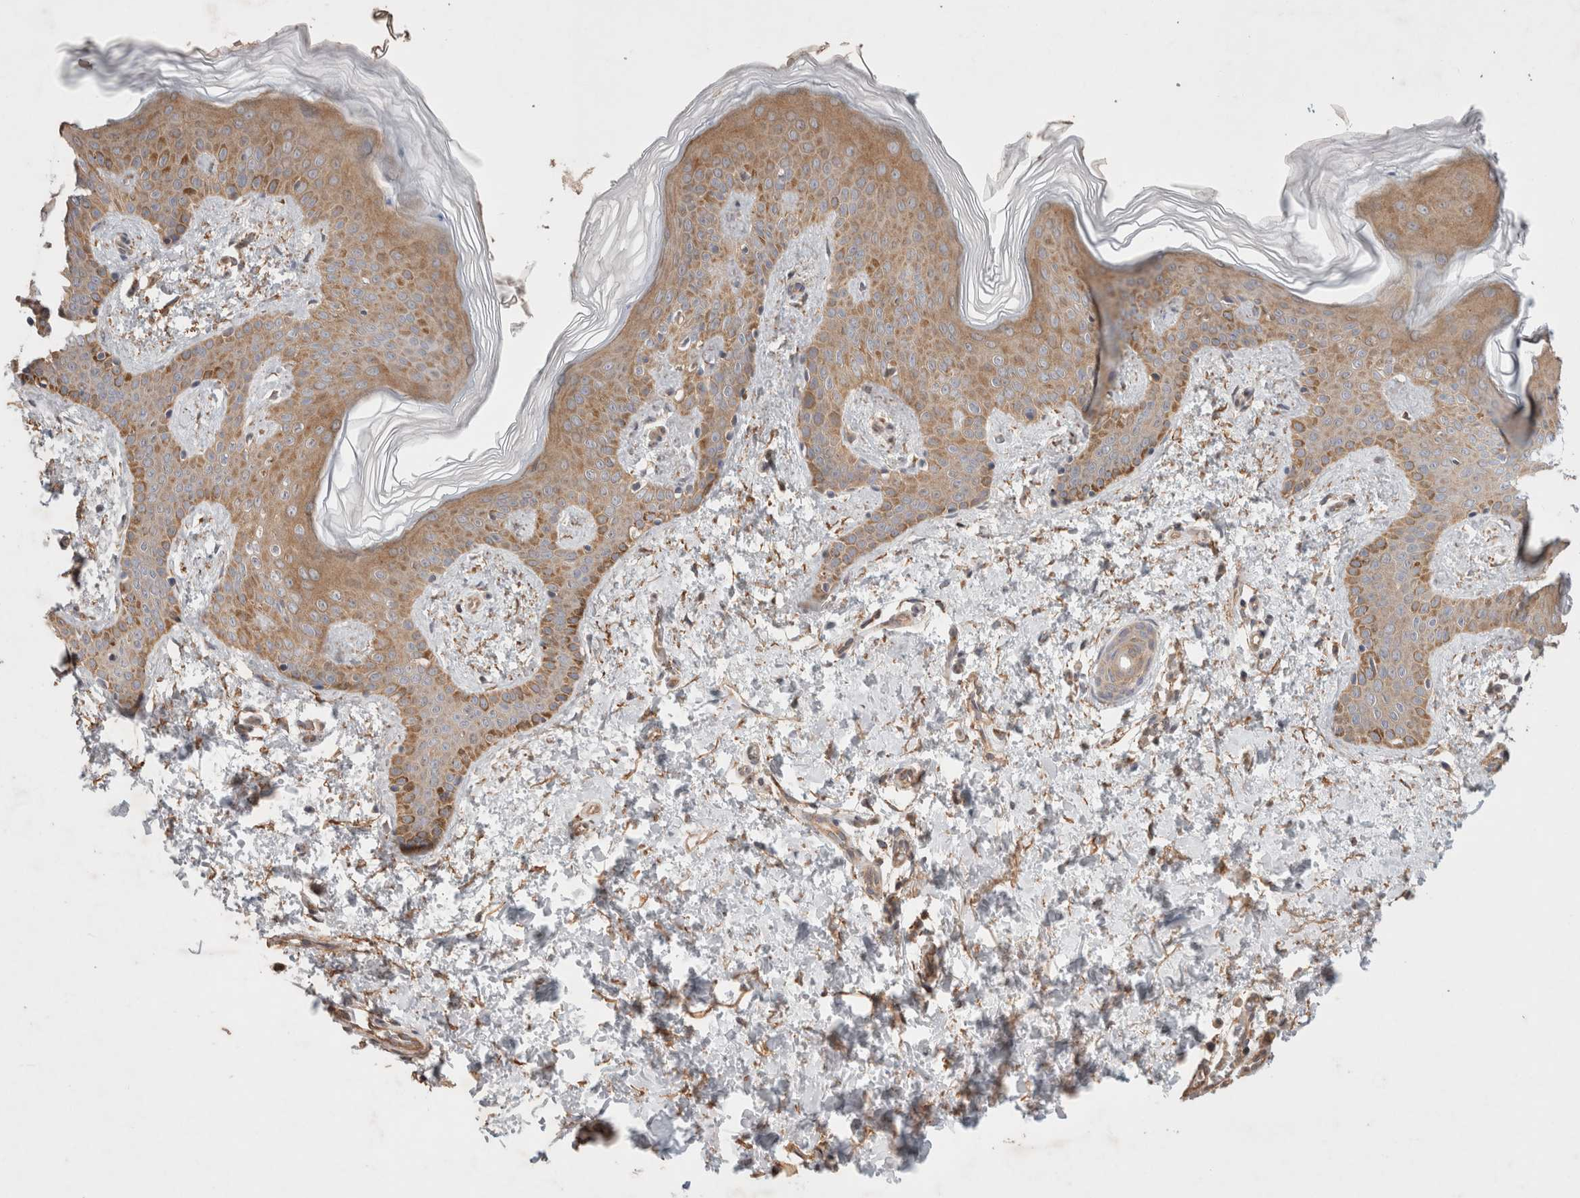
{"staining": {"intensity": "moderate", "quantity": ">75%", "location": "cytoplasmic/membranous"}, "tissue": "skin", "cell_type": "Fibroblasts", "image_type": "normal", "snomed": [{"axis": "morphology", "description": "Normal tissue, NOS"}, {"axis": "morphology", "description": "Neoplasm, benign, NOS"}, {"axis": "topography", "description": "Skin"}, {"axis": "topography", "description": "Soft tissue"}], "caption": "Immunohistochemistry (IHC) (DAB) staining of unremarkable skin exhibits moderate cytoplasmic/membranous protein staining in approximately >75% of fibroblasts. The protein of interest is shown in brown color, while the nuclei are stained blue.", "gene": "HROB", "patient": {"sex": "male", "age": 26}}